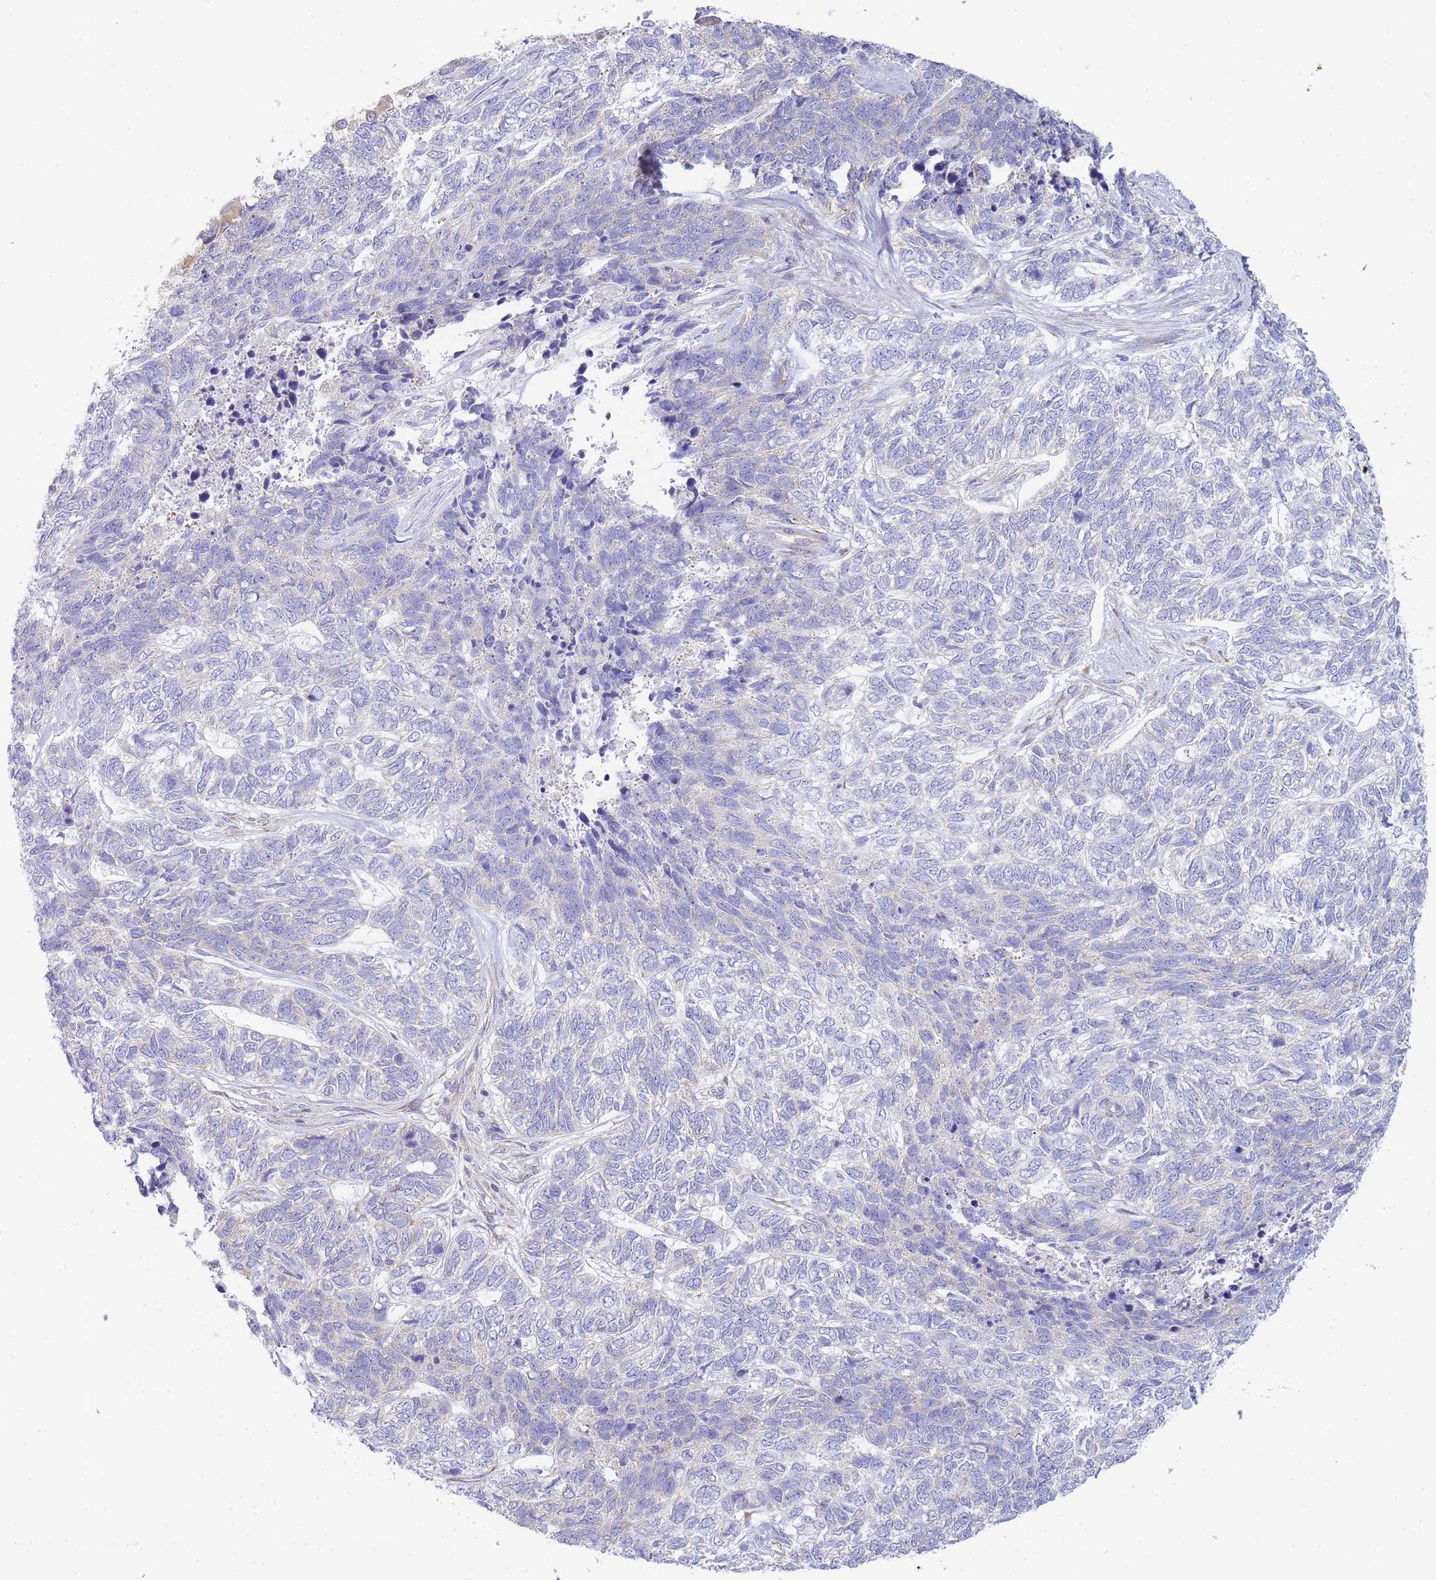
{"staining": {"intensity": "negative", "quantity": "none", "location": "none"}, "tissue": "skin cancer", "cell_type": "Tumor cells", "image_type": "cancer", "snomed": [{"axis": "morphology", "description": "Basal cell carcinoma"}, {"axis": "topography", "description": "Skin"}], "caption": "The histopathology image displays no significant staining in tumor cells of skin cancer. (DAB (3,3'-diaminobenzidine) immunohistochemistry visualized using brightfield microscopy, high magnification).", "gene": "SH2B2", "patient": {"sex": "female", "age": 65}}